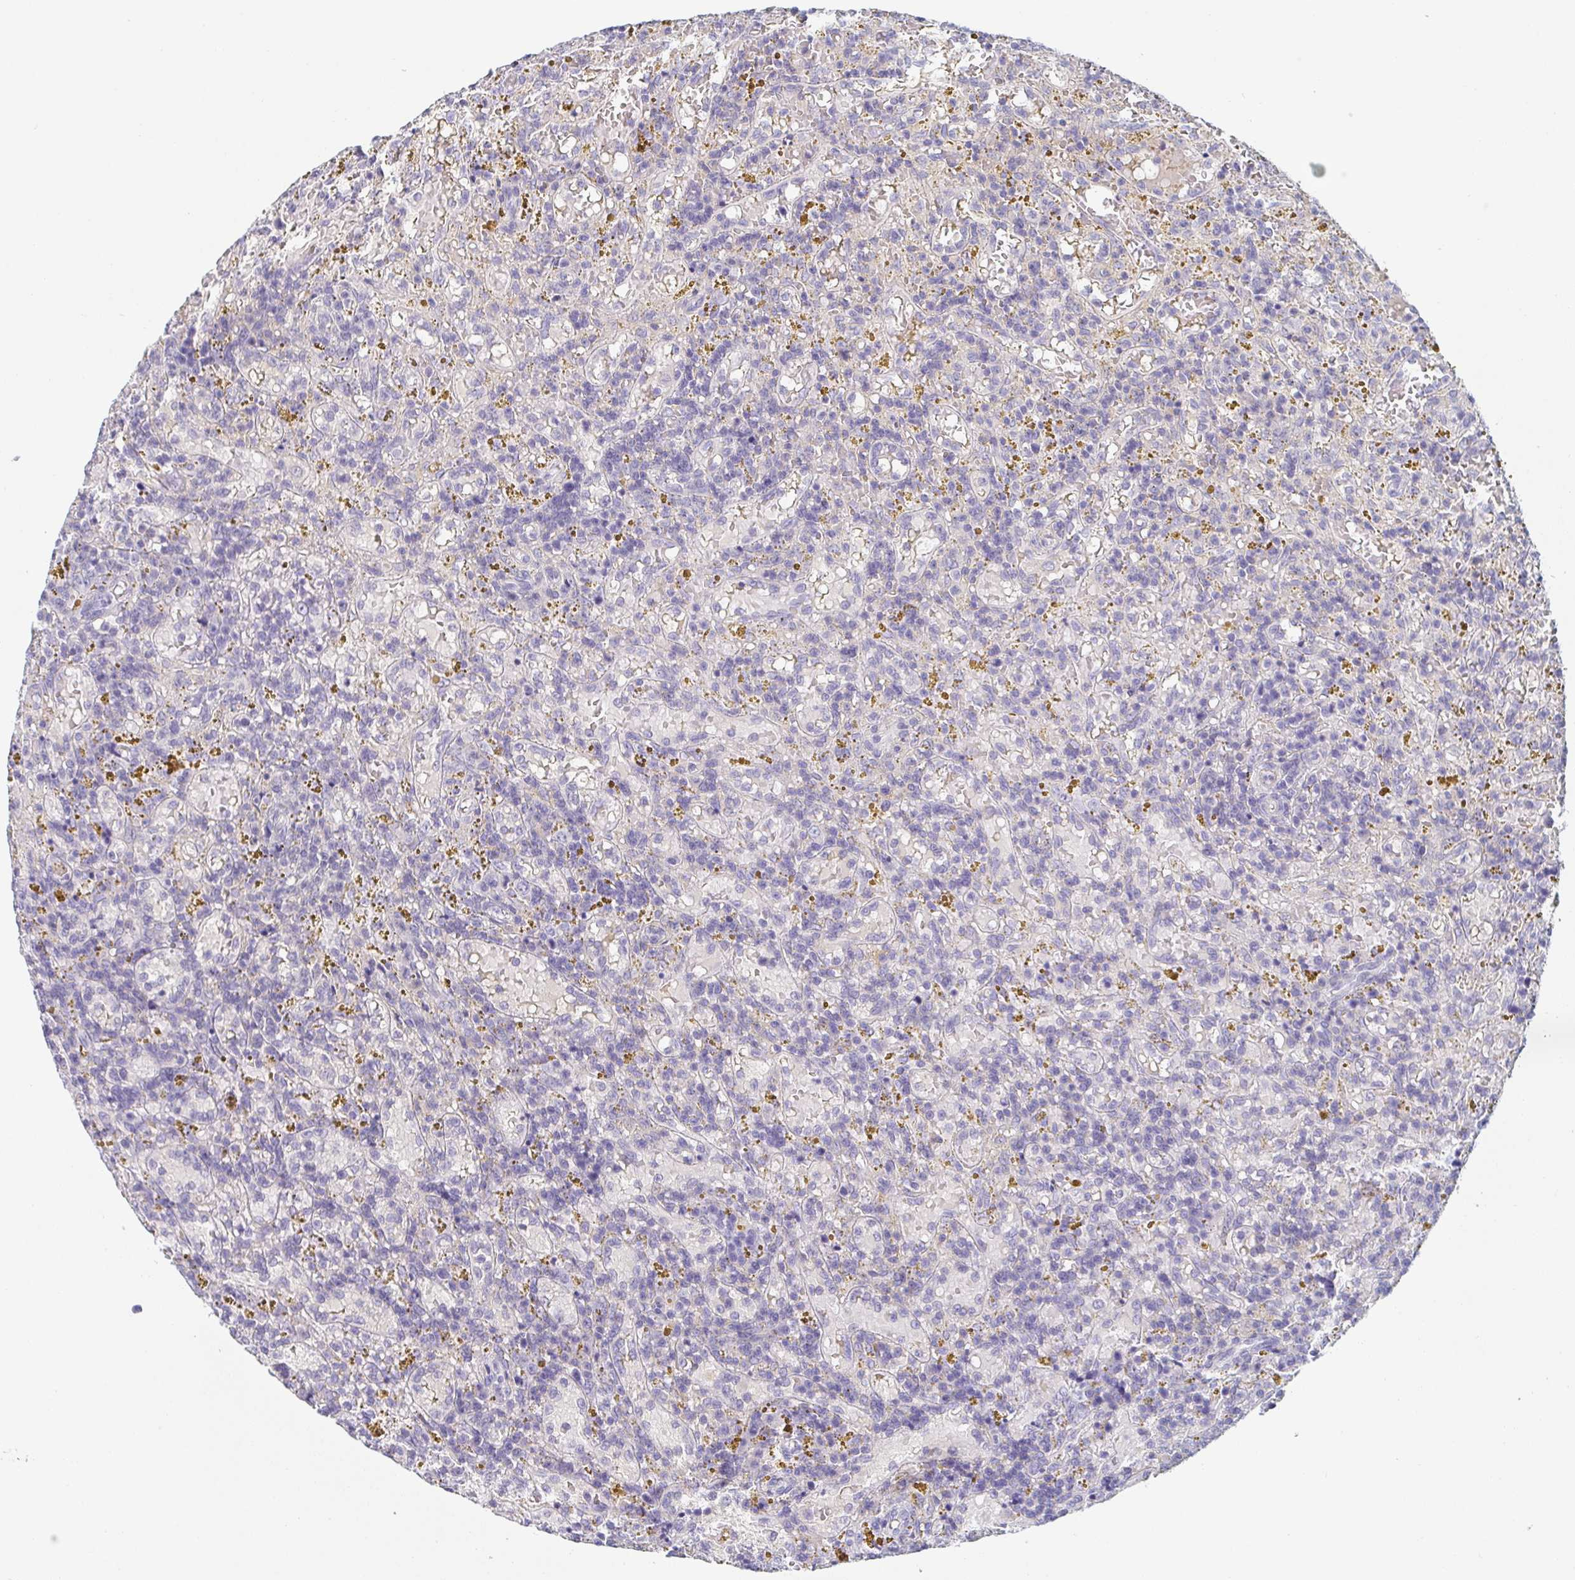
{"staining": {"intensity": "negative", "quantity": "none", "location": "none"}, "tissue": "lymphoma", "cell_type": "Tumor cells", "image_type": "cancer", "snomed": [{"axis": "morphology", "description": "Malignant lymphoma, non-Hodgkin's type, Low grade"}, {"axis": "topography", "description": "Spleen"}], "caption": "High power microscopy histopathology image of an immunohistochemistry micrograph of lymphoma, revealing no significant expression in tumor cells.", "gene": "RHOV", "patient": {"sex": "female", "age": 65}}